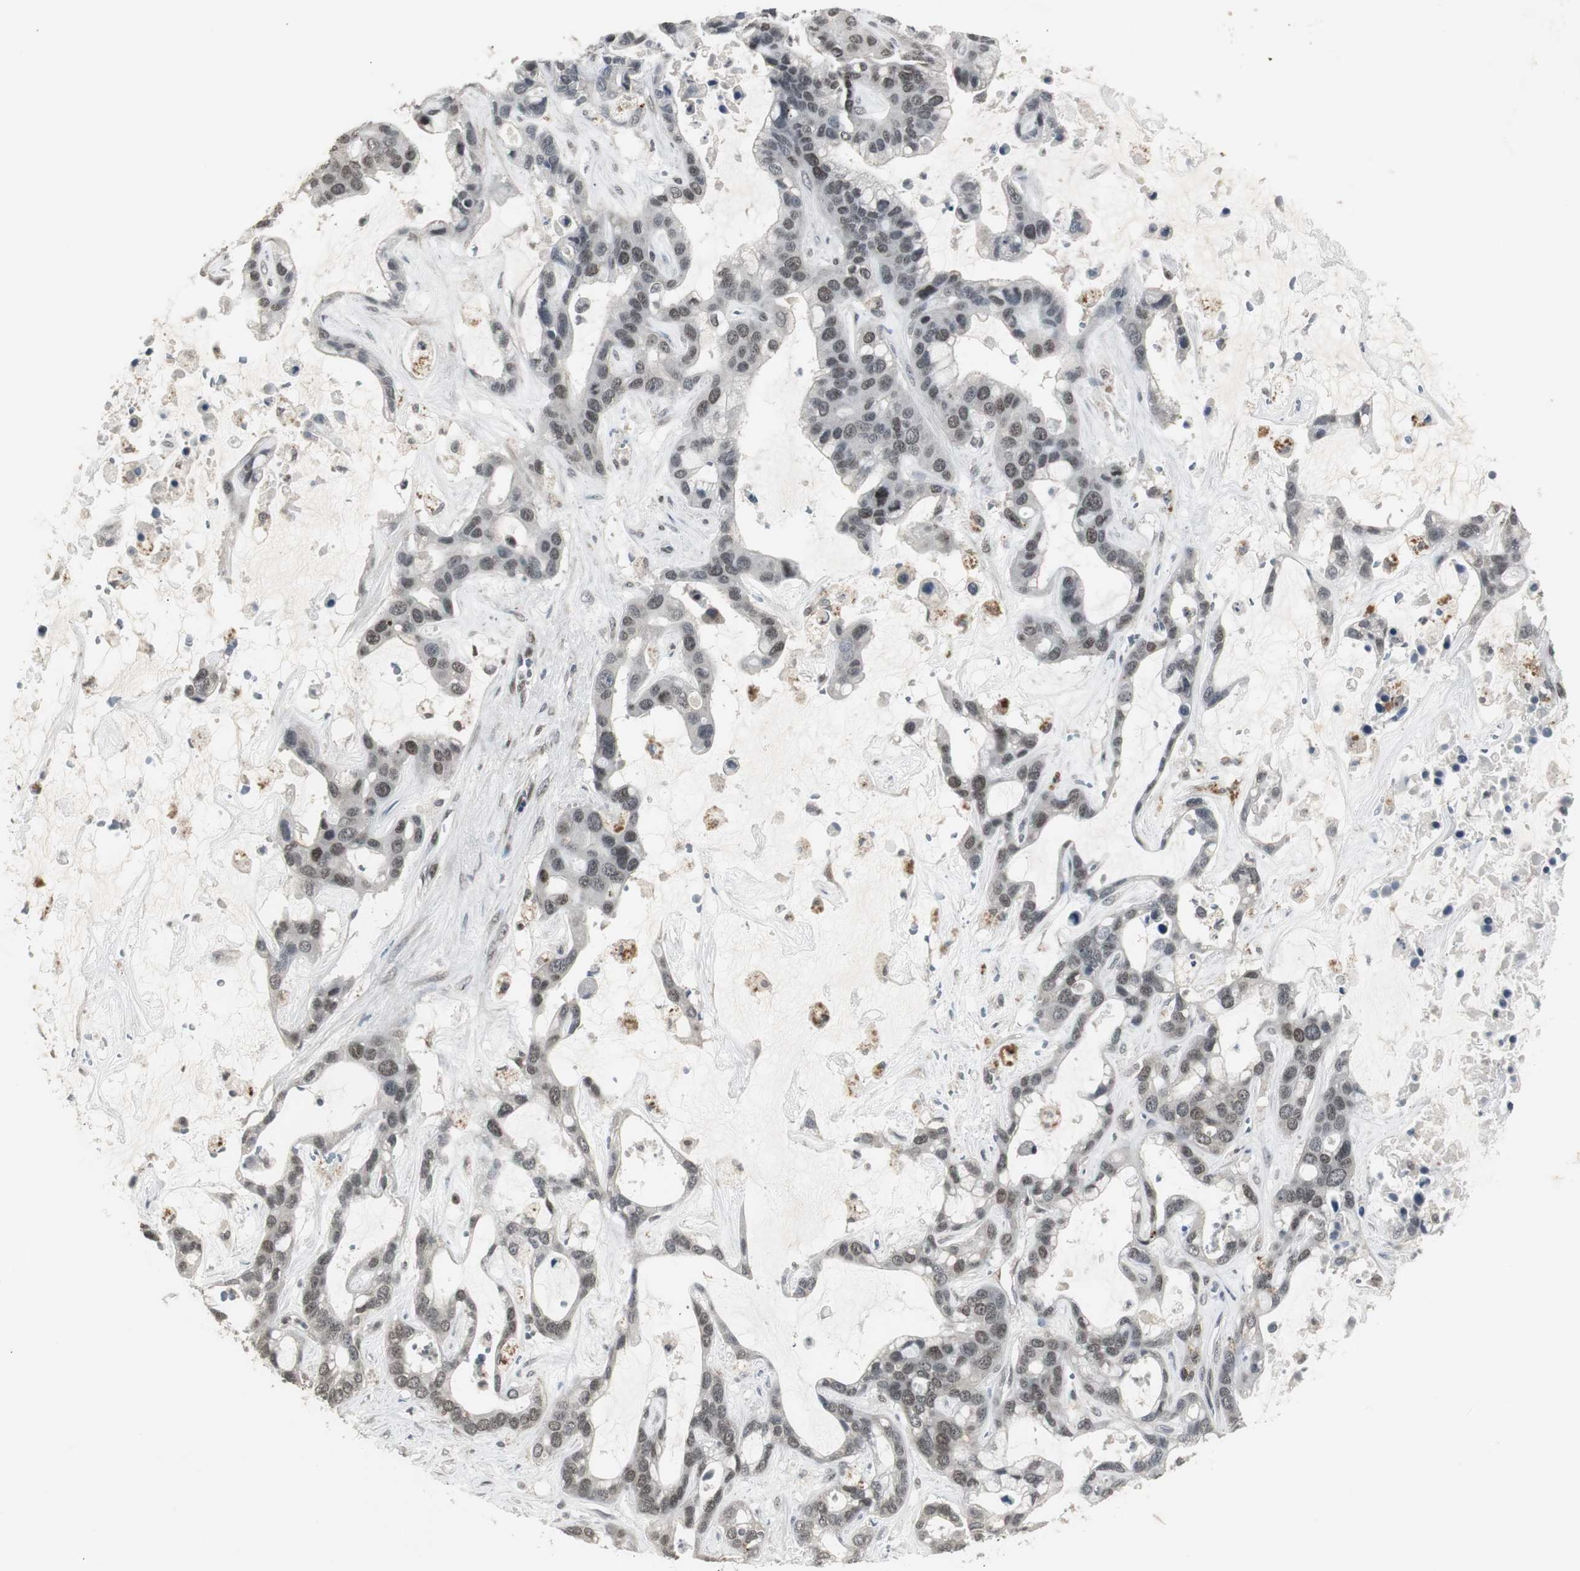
{"staining": {"intensity": "weak", "quantity": "<25%", "location": "cytoplasmic/membranous,nuclear"}, "tissue": "liver cancer", "cell_type": "Tumor cells", "image_type": "cancer", "snomed": [{"axis": "morphology", "description": "Cholangiocarcinoma"}, {"axis": "topography", "description": "Liver"}], "caption": "Immunohistochemistry of human liver cancer (cholangiocarcinoma) reveals no staining in tumor cells.", "gene": "MPG", "patient": {"sex": "female", "age": 65}}